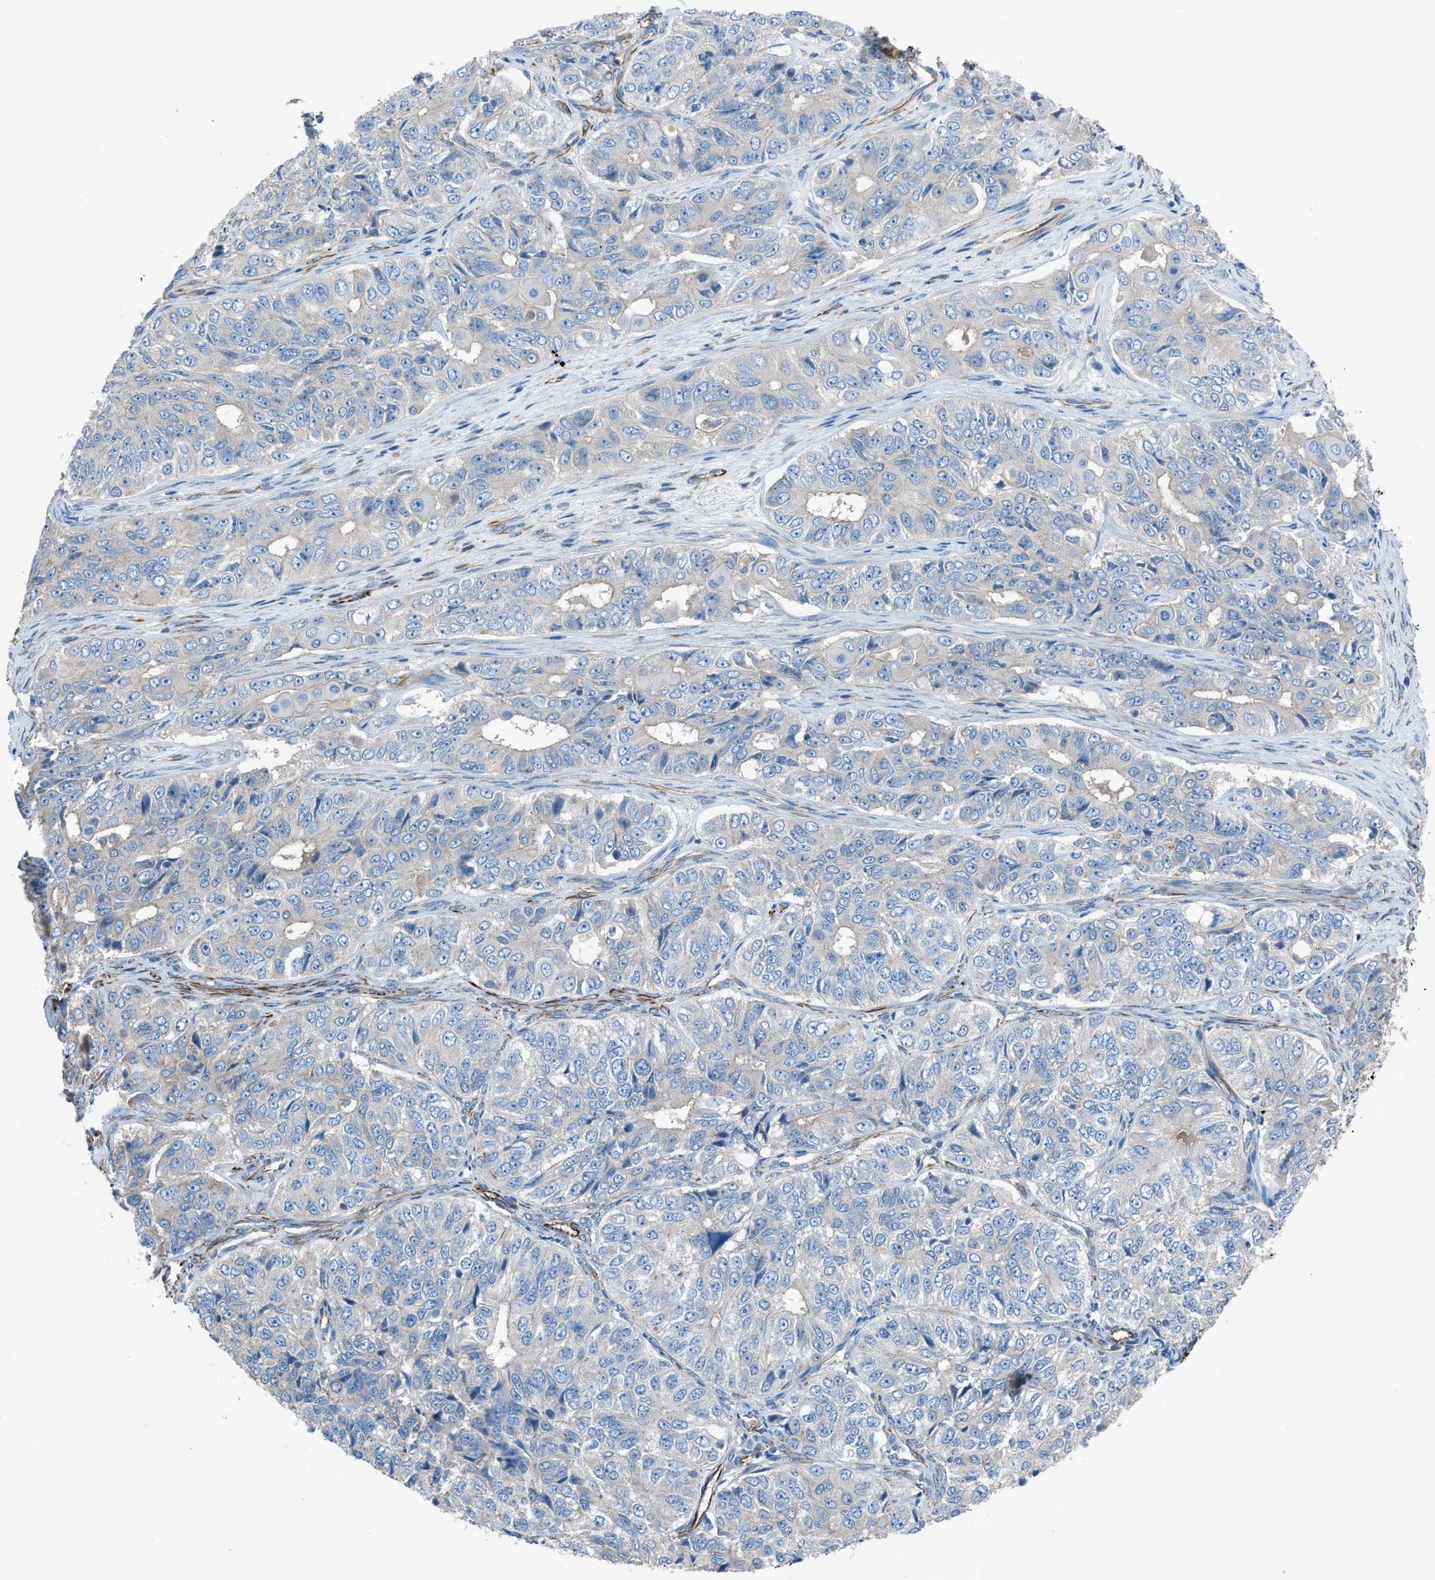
{"staining": {"intensity": "negative", "quantity": "none", "location": "none"}, "tissue": "ovarian cancer", "cell_type": "Tumor cells", "image_type": "cancer", "snomed": [{"axis": "morphology", "description": "Carcinoma, endometroid"}, {"axis": "topography", "description": "Ovary"}], "caption": "Photomicrograph shows no significant protein expression in tumor cells of ovarian cancer (endometroid carcinoma).", "gene": "CABP7", "patient": {"sex": "female", "age": 51}}